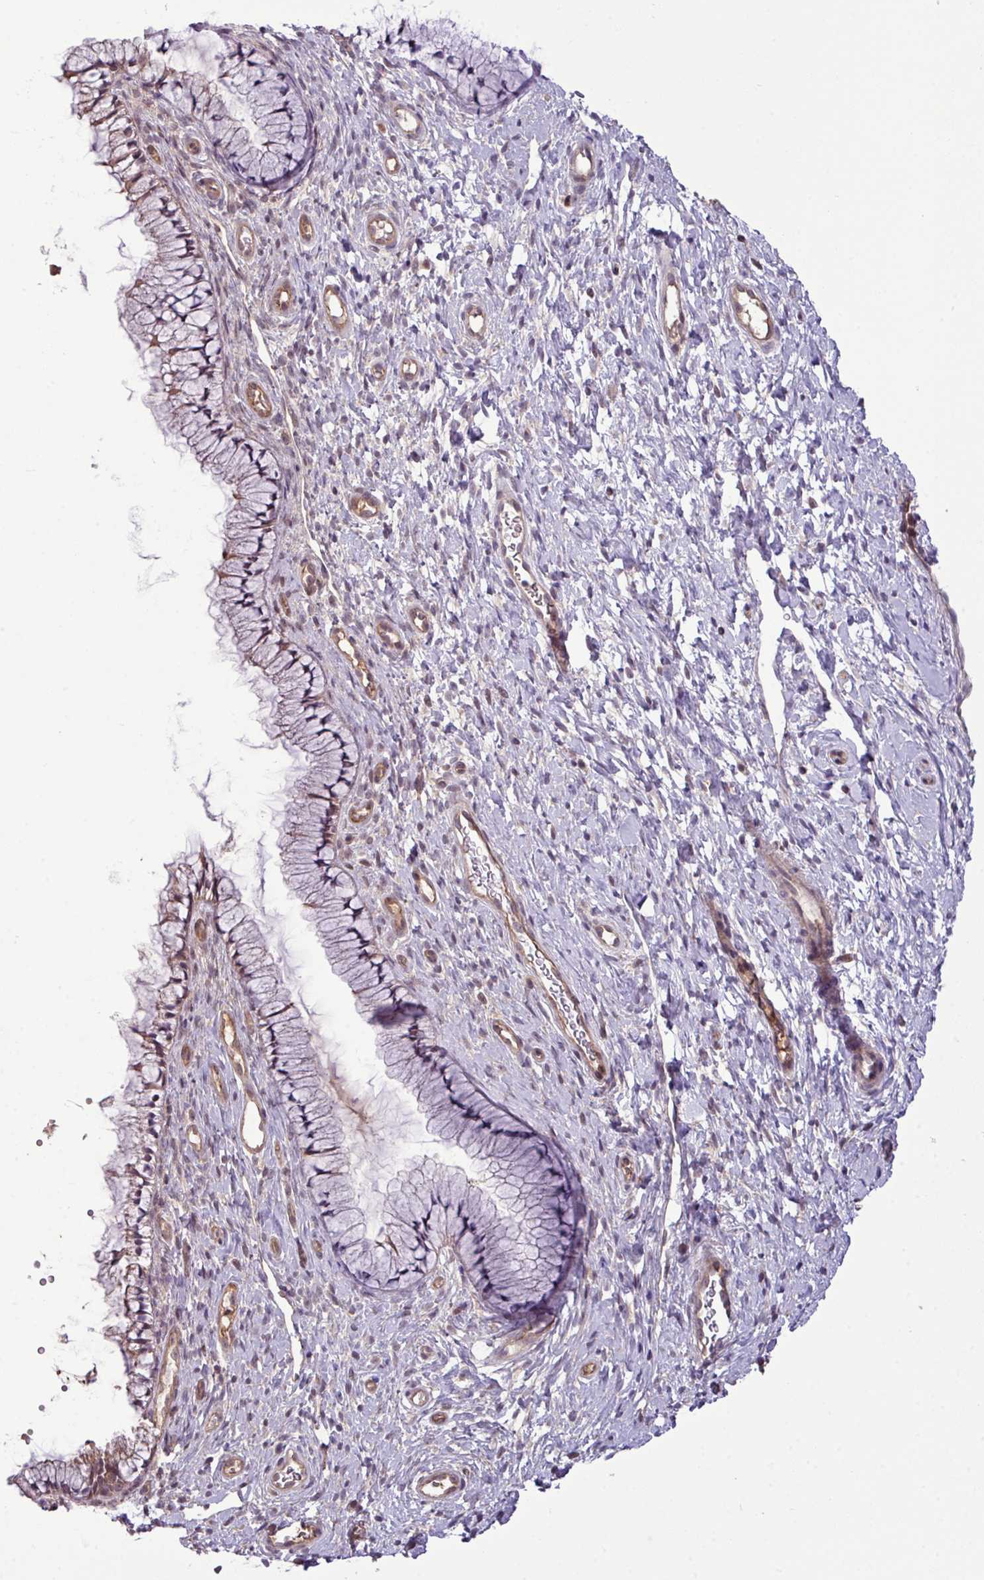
{"staining": {"intensity": "moderate", "quantity": "<25%", "location": "cytoplasmic/membranous"}, "tissue": "cervix", "cell_type": "Glandular cells", "image_type": "normal", "snomed": [{"axis": "morphology", "description": "Normal tissue, NOS"}, {"axis": "topography", "description": "Cervix"}], "caption": "Approximately <25% of glandular cells in normal cervix reveal moderate cytoplasmic/membranous protein staining as visualized by brown immunohistochemical staining.", "gene": "XIAP", "patient": {"sex": "female", "age": 36}}